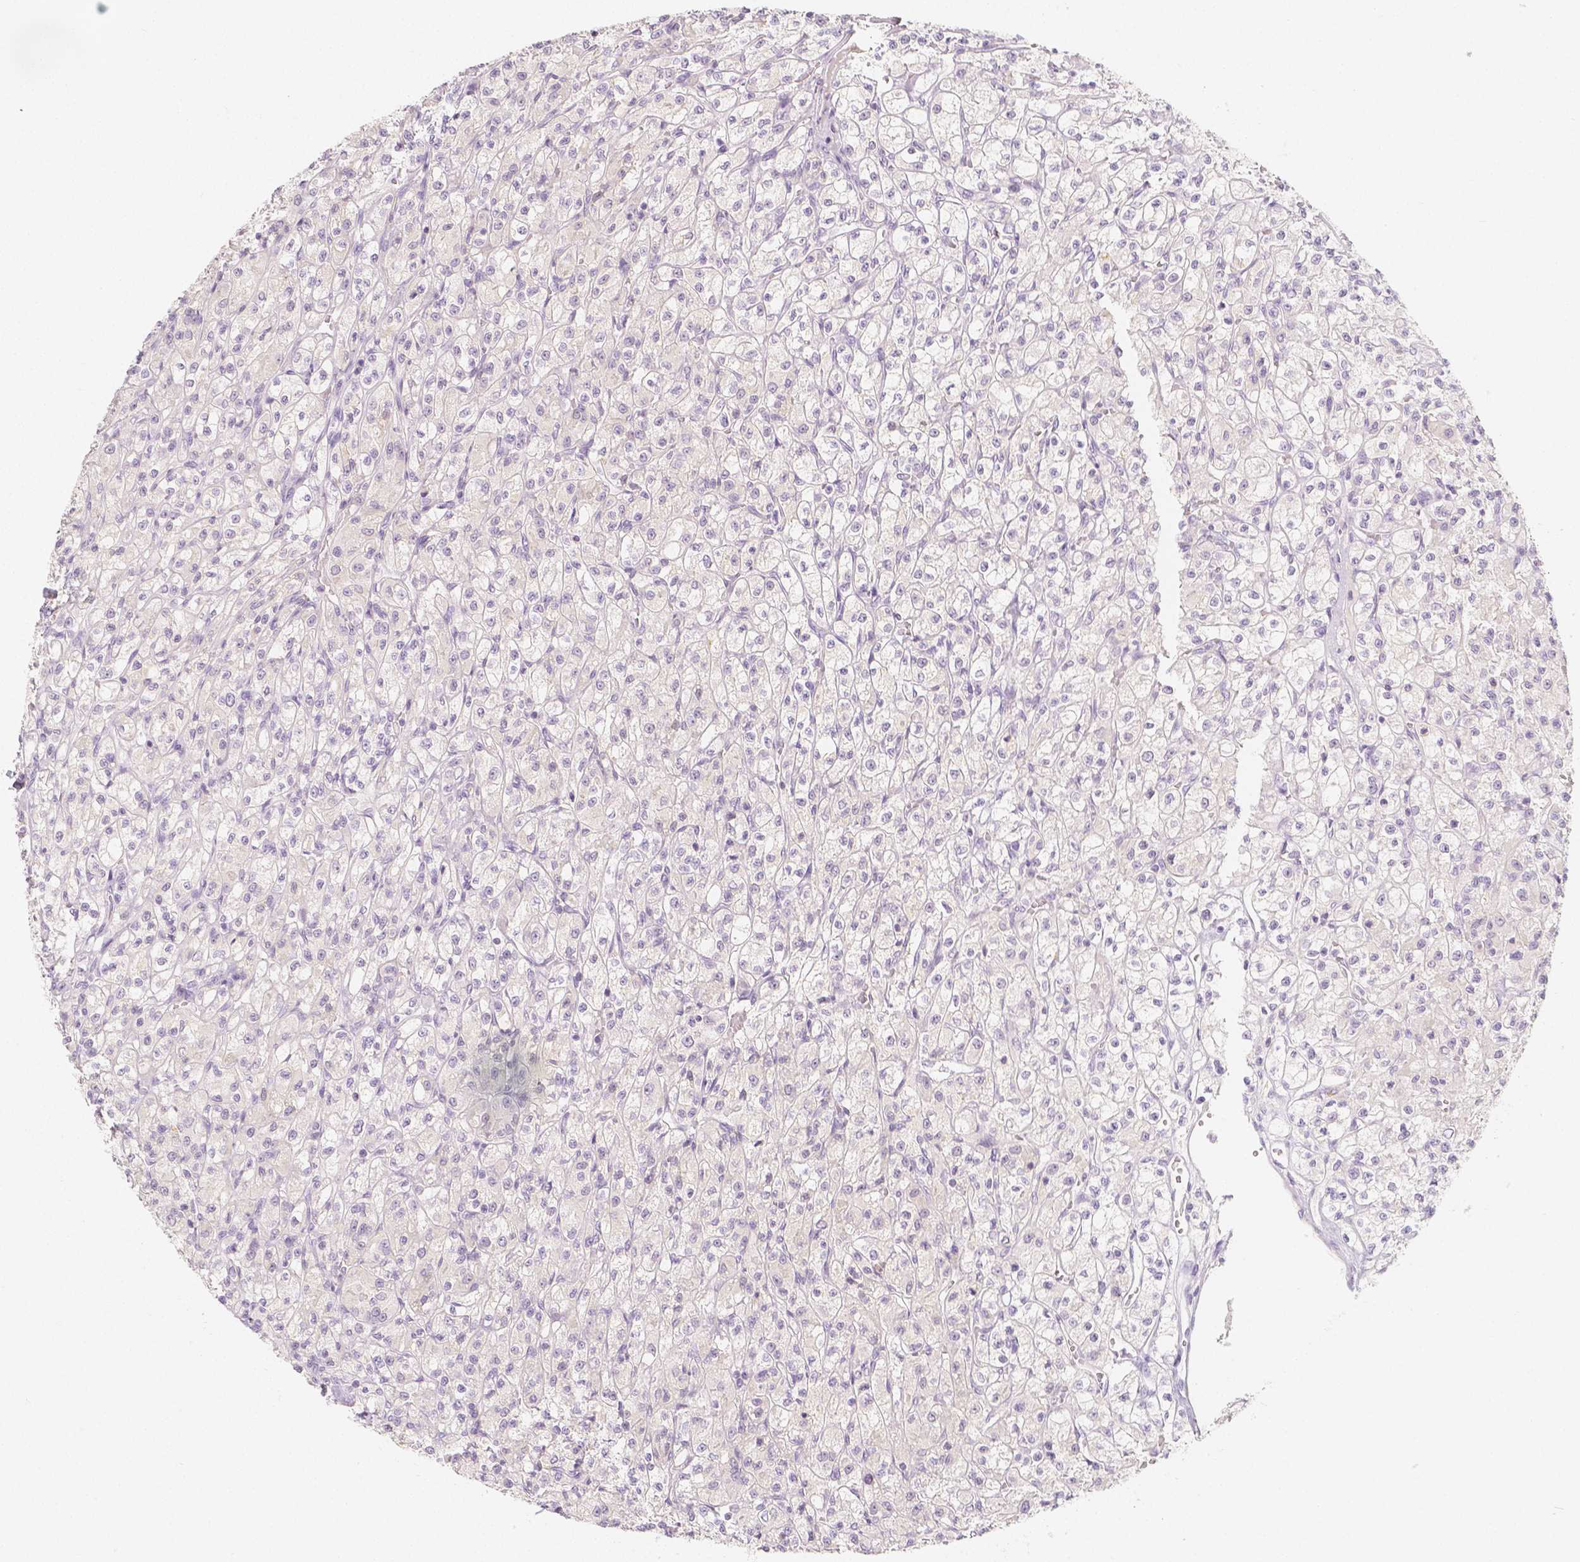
{"staining": {"intensity": "negative", "quantity": "none", "location": "none"}, "tissue": "renal cancer", "cell_type": "Tumor cells", "image_type": "cancer", "snomed": [{"axis": "morphology", "description": "Adenocarcinoma, NOS"}, {"axis": "topography", "description": "Kidney"}], "caption": "Protein analysis of renal adenocarcinoma shows no significant positivity in tumor cells.", "gene": "BATF", "patient": {"sex": "female", "age": 70}}